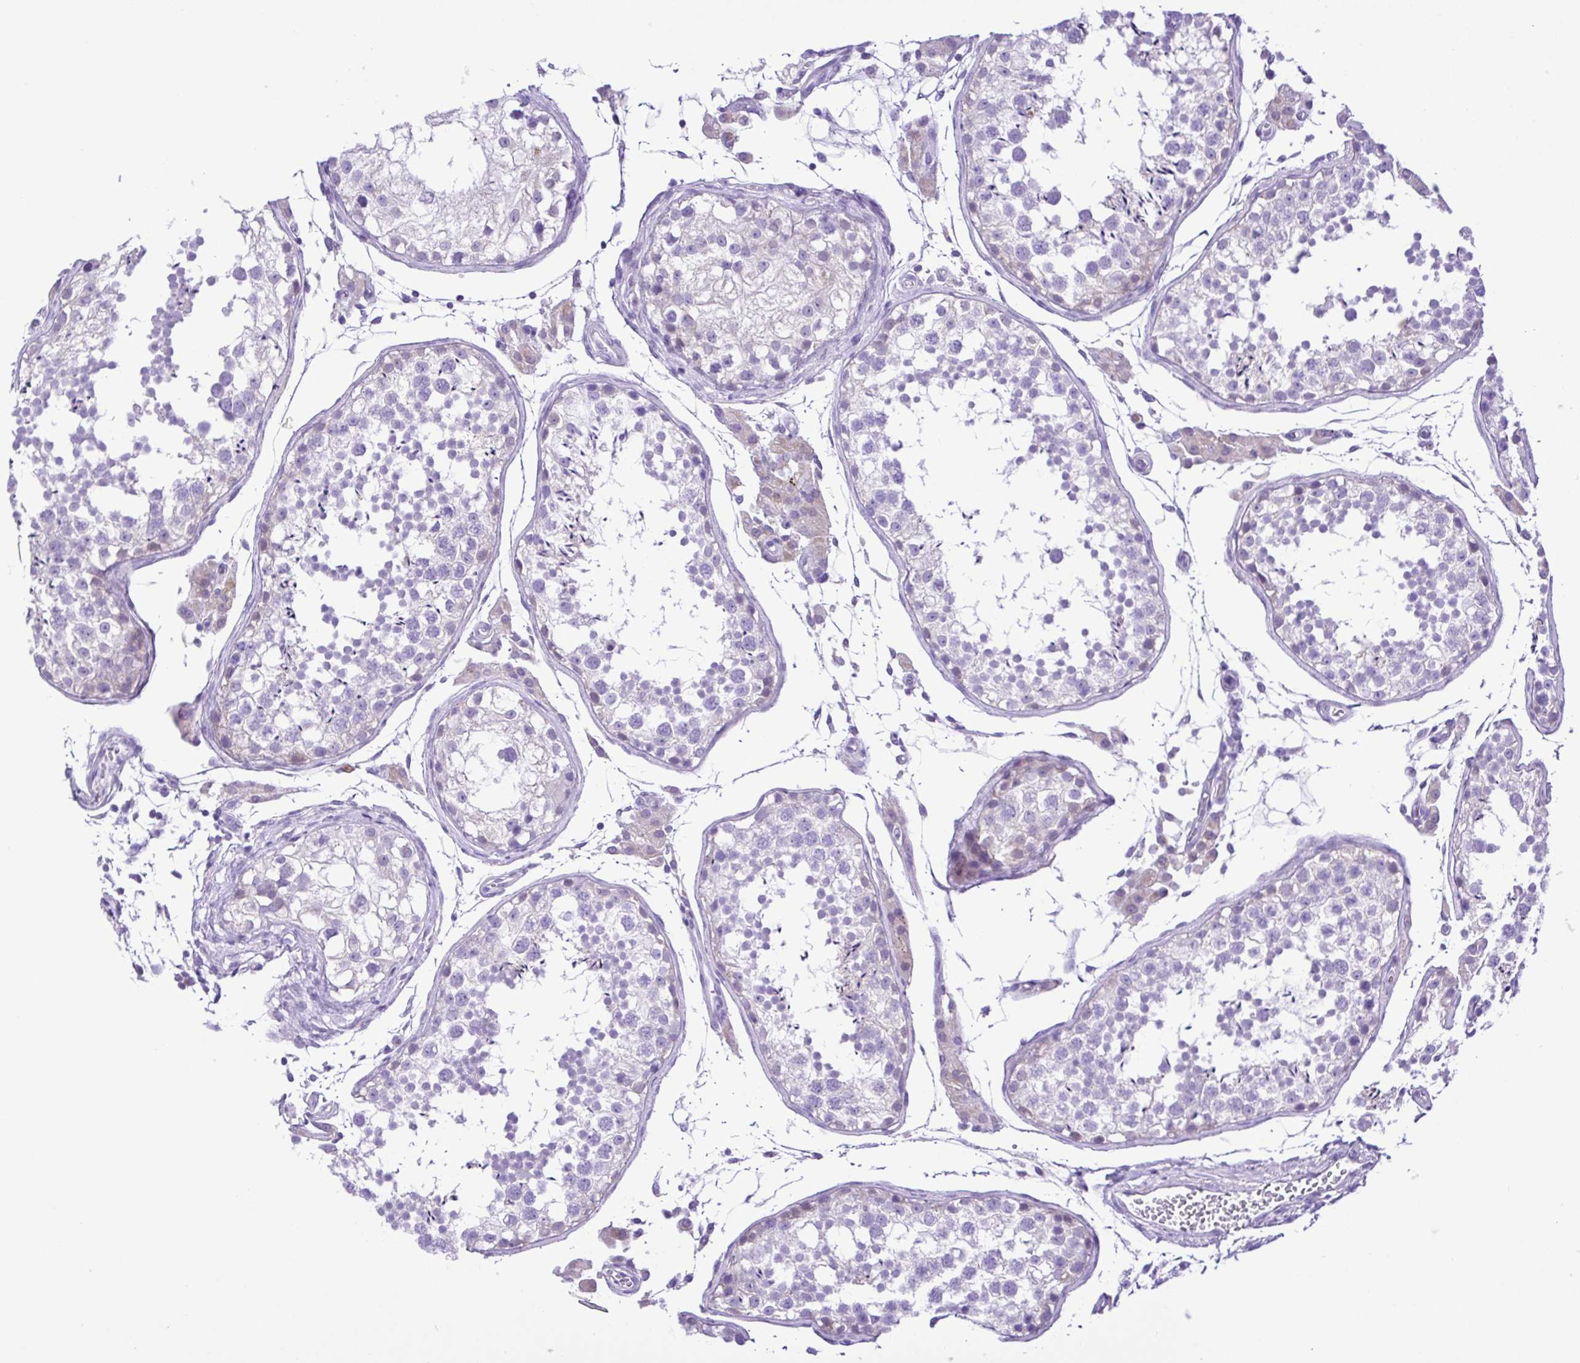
{"staining": {"intensity": "moderate", "quantity": "<25%", "location": "cytoplasmic/membranous"}, "tissue": "testis", "cell_type": "Cells in seminiferous ducts", "image_type": "normal", "snomed": [{"axis": "morphology", "description": "Normal tissue, NOS"}, {"axis": "morphology", "description": "Seminoma, NOS"}, {"axis": "topography", "description": "Testis"}], "caption": "Testis stained for a protein (brown) exhibits moderate cytoplasmic/membranous positive expression in approximately <25% of cells in seminiferous ducts.", "gene": "SYT1", "patient": {"sex": "male", "age": 29}}